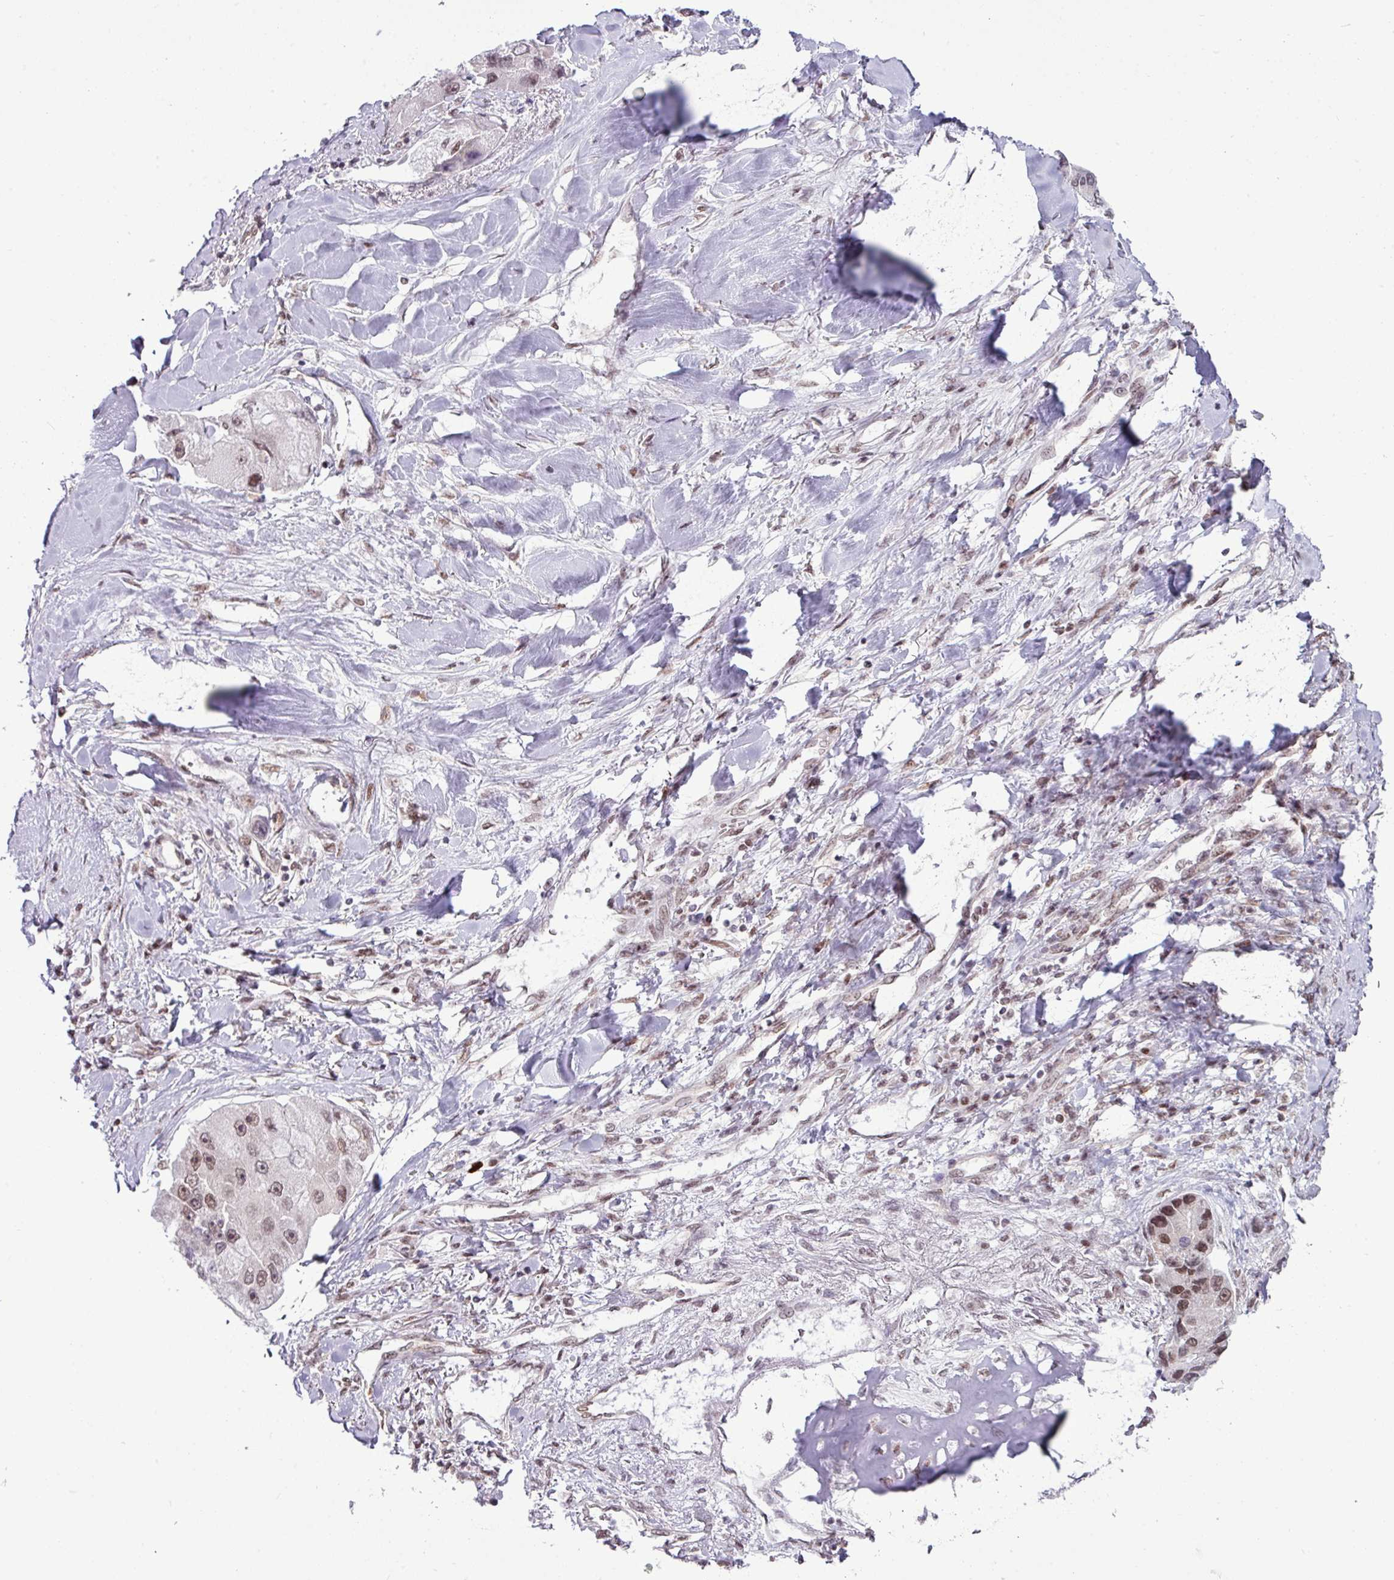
{"staining": {"intensity": "moderate", "quantity": ">75%", "location": "nuclear"}, "tissue": "lung cancer", "cell_type": "Tumor cells", "image_type": "cancer", "snomed": [{"axis": "morphology", "description": "Adenocarcinoma, NOS"}, {"axis": "topography", "description": "Lung"}], "caption": "This micrograph reveals lung adenocarcinoma stained with IHC to label a protein in brown. The nuclear of tumor cells show moderate positivity for the protein. Nuclei are counter-stained blue.", "gene": "ARL6IP4", "patient": {"sex": "female", "age": 54}}